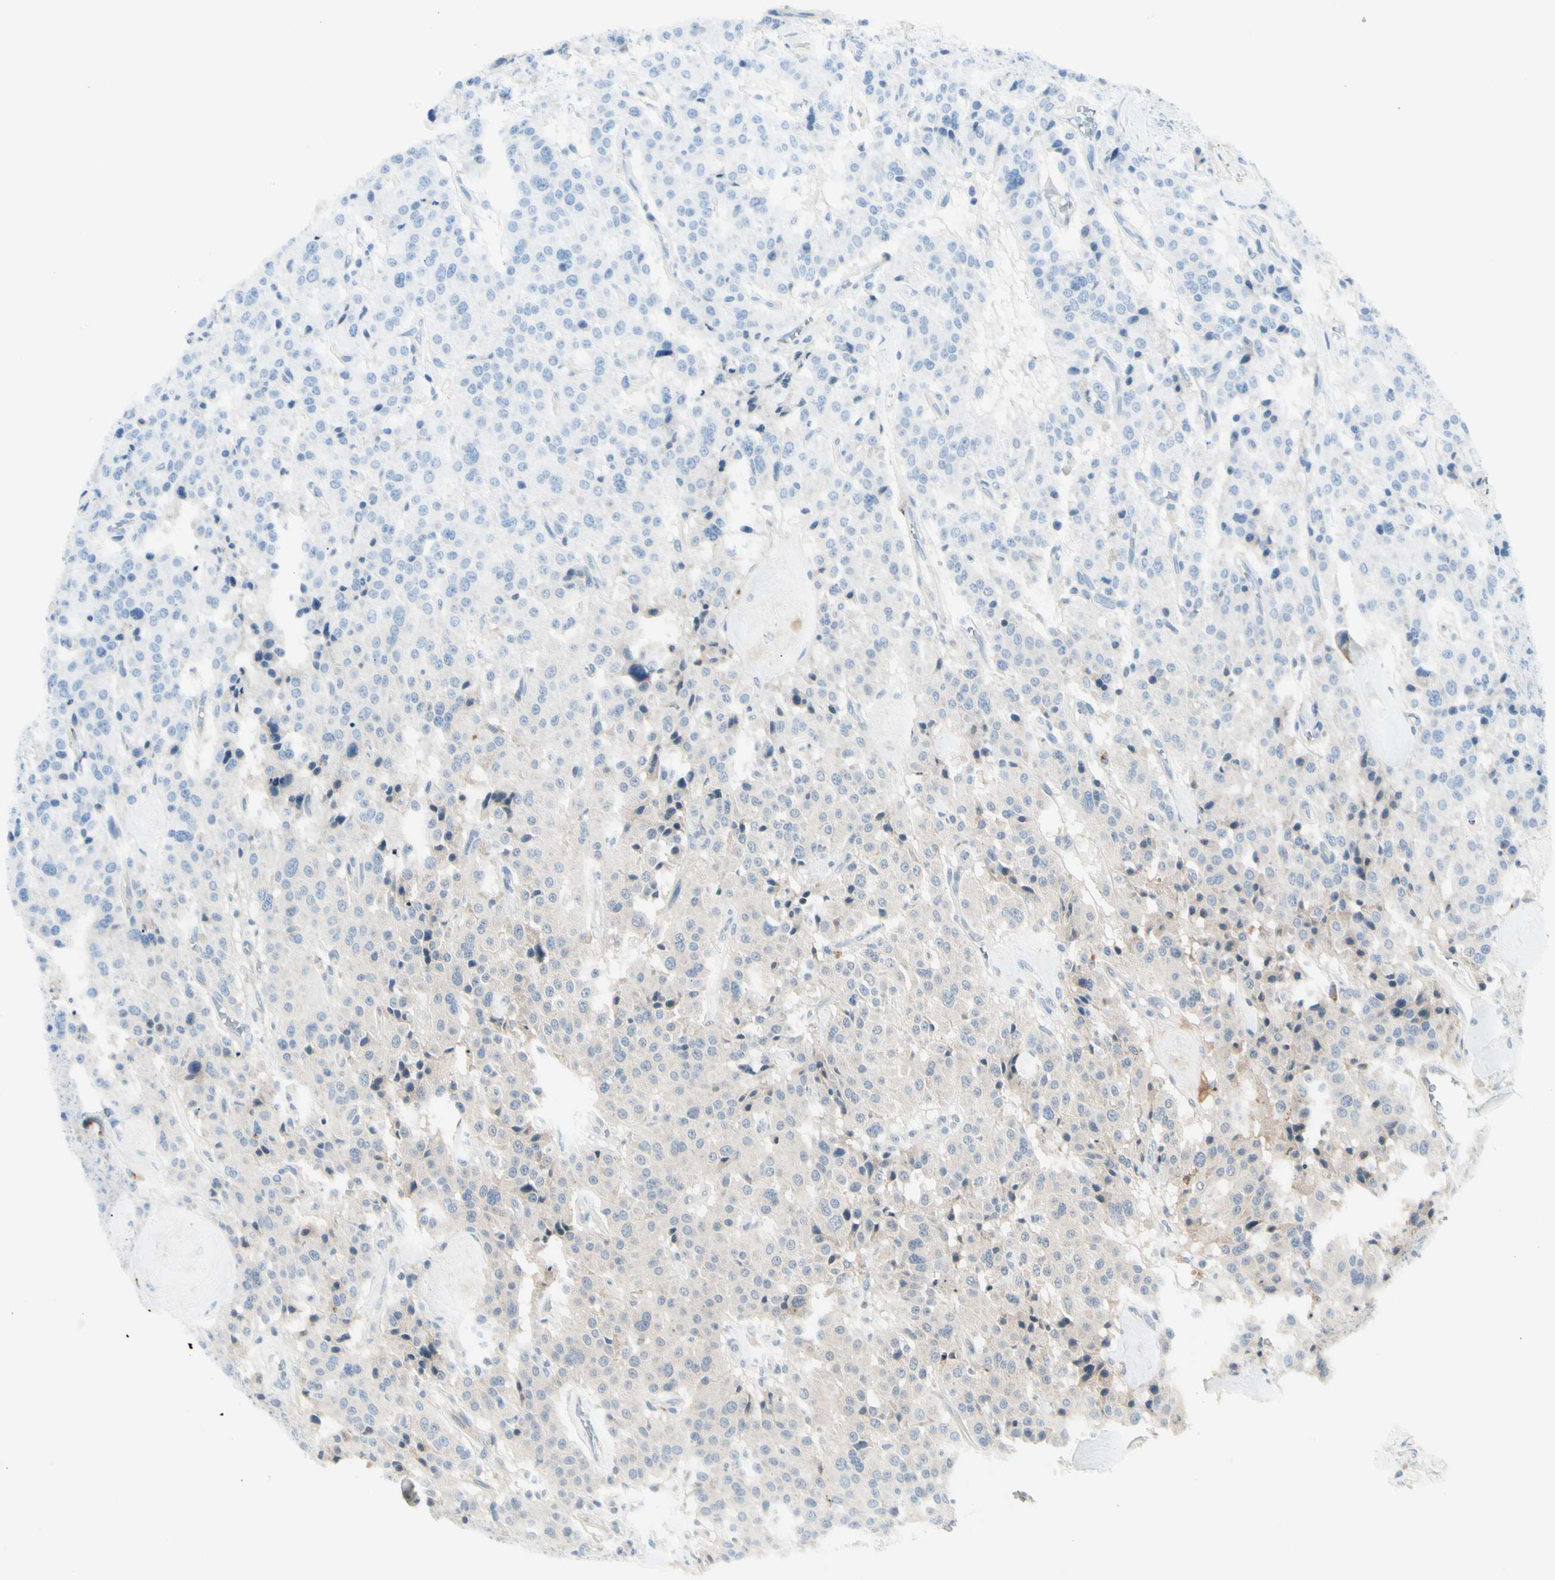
{"staining": {"intensity": "negative", "quantity": "none", "location": "none"}, "tissue": "carcinoid", "cell_type": "Tumor cells", "image_type": "cancer", "snomed": [{"axis": "morphology", "description": "Carcinoid, malignant, NOS"}, {"axis": "topography", "description": "Lung"}], "caption": "Immunohistochemistry (IHC) of human carcinoid shows no staining in tumor cells.", "gene": "CCL4", "patient": {"sex": "male", "age": 30}}